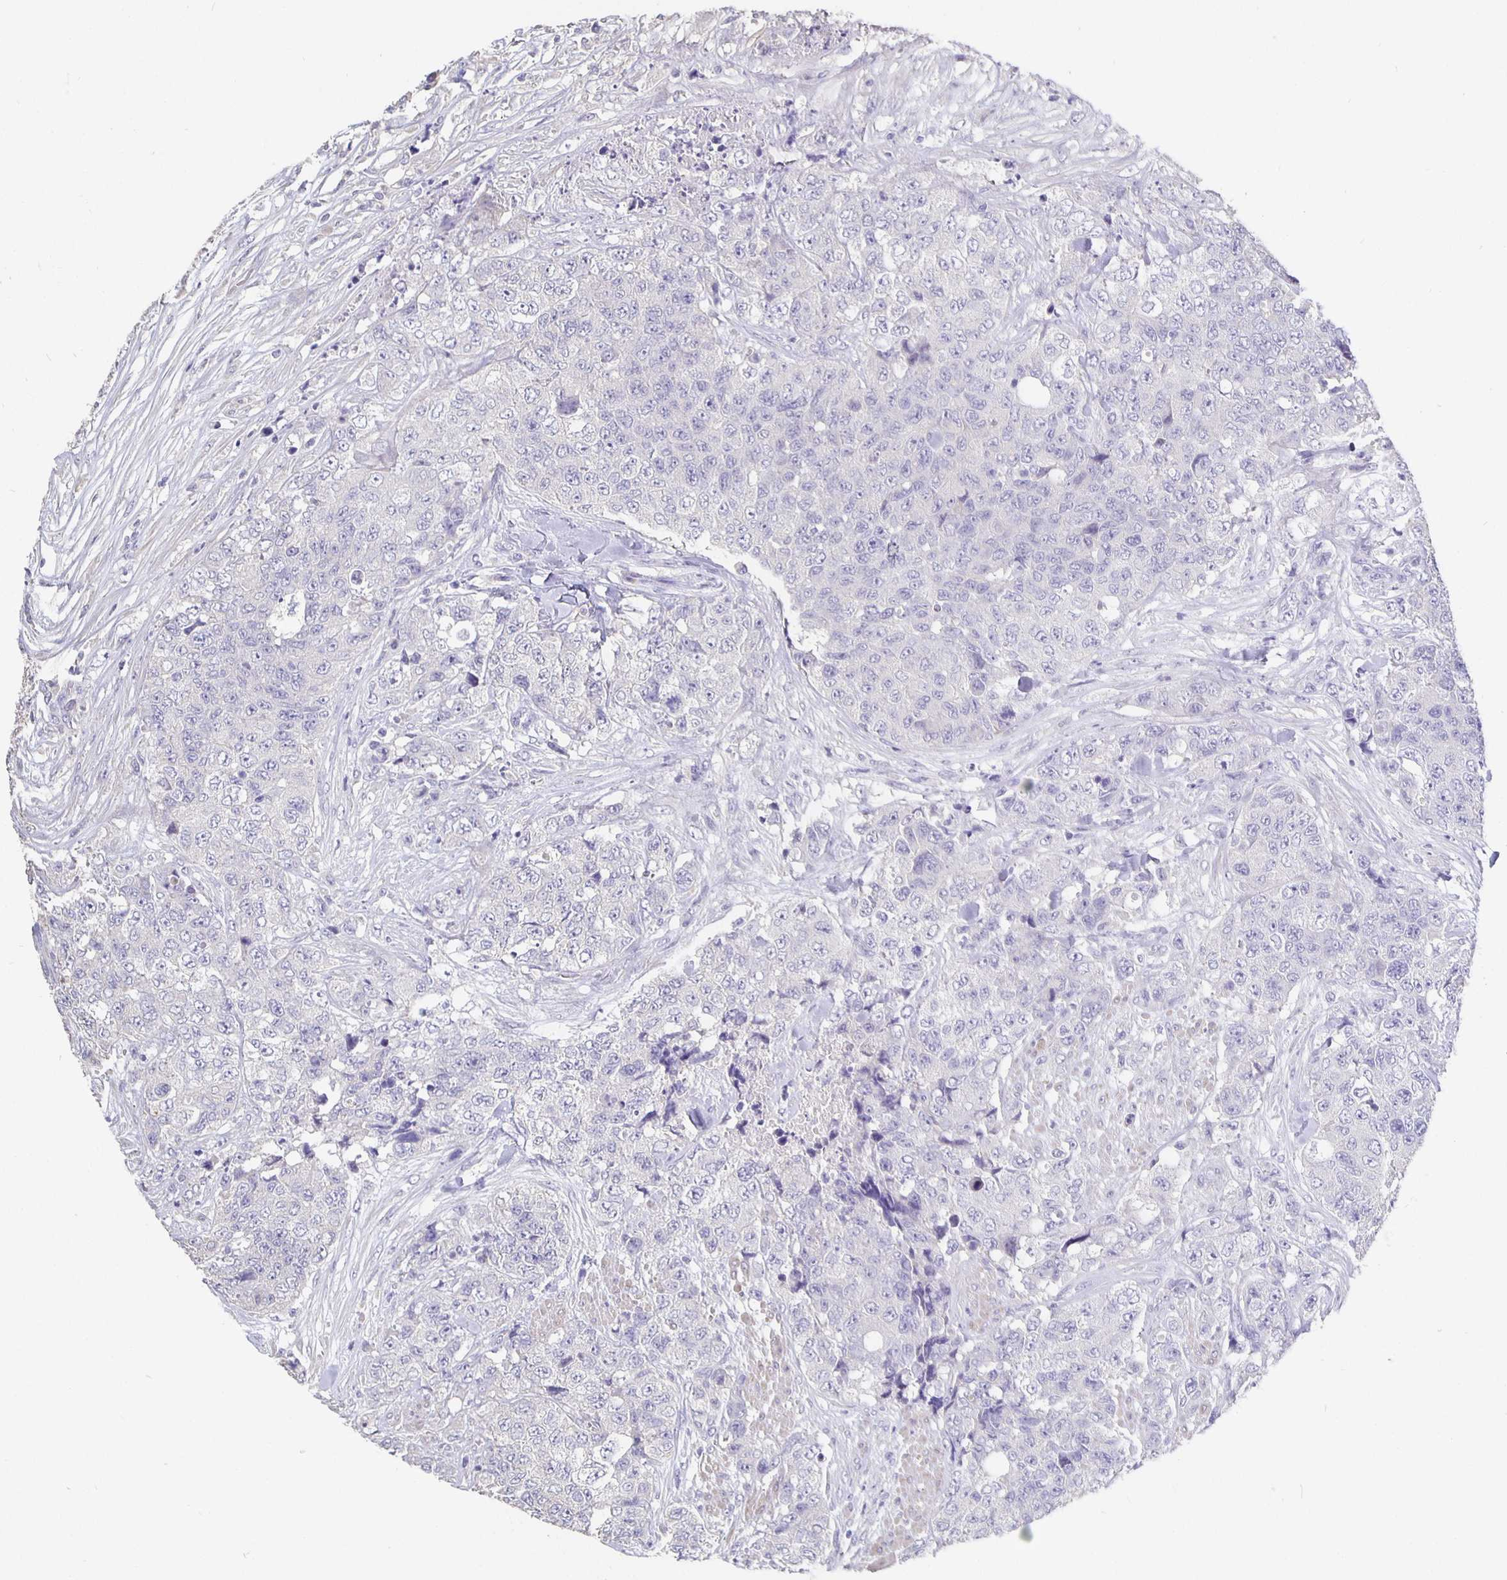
{"staining": {"intensity": "negative", "quantity": "none", "location": "none"}, "tissue": "urothelial cancer", "cell_type": "Tumor cells", "image_type": "cancer", "snomed": [{"axis": "morphology", "description": "Urothelial carcinoma, High grade"}, {"axis": "topography", "description": "Urinary bladder"}], "caption": "Micrograph shows no protein expression in tumor cells of high-grade urothelial carcinoma tissue.", "gene": "CFAP74", "patient": {"sex": "female", "age": 78}}